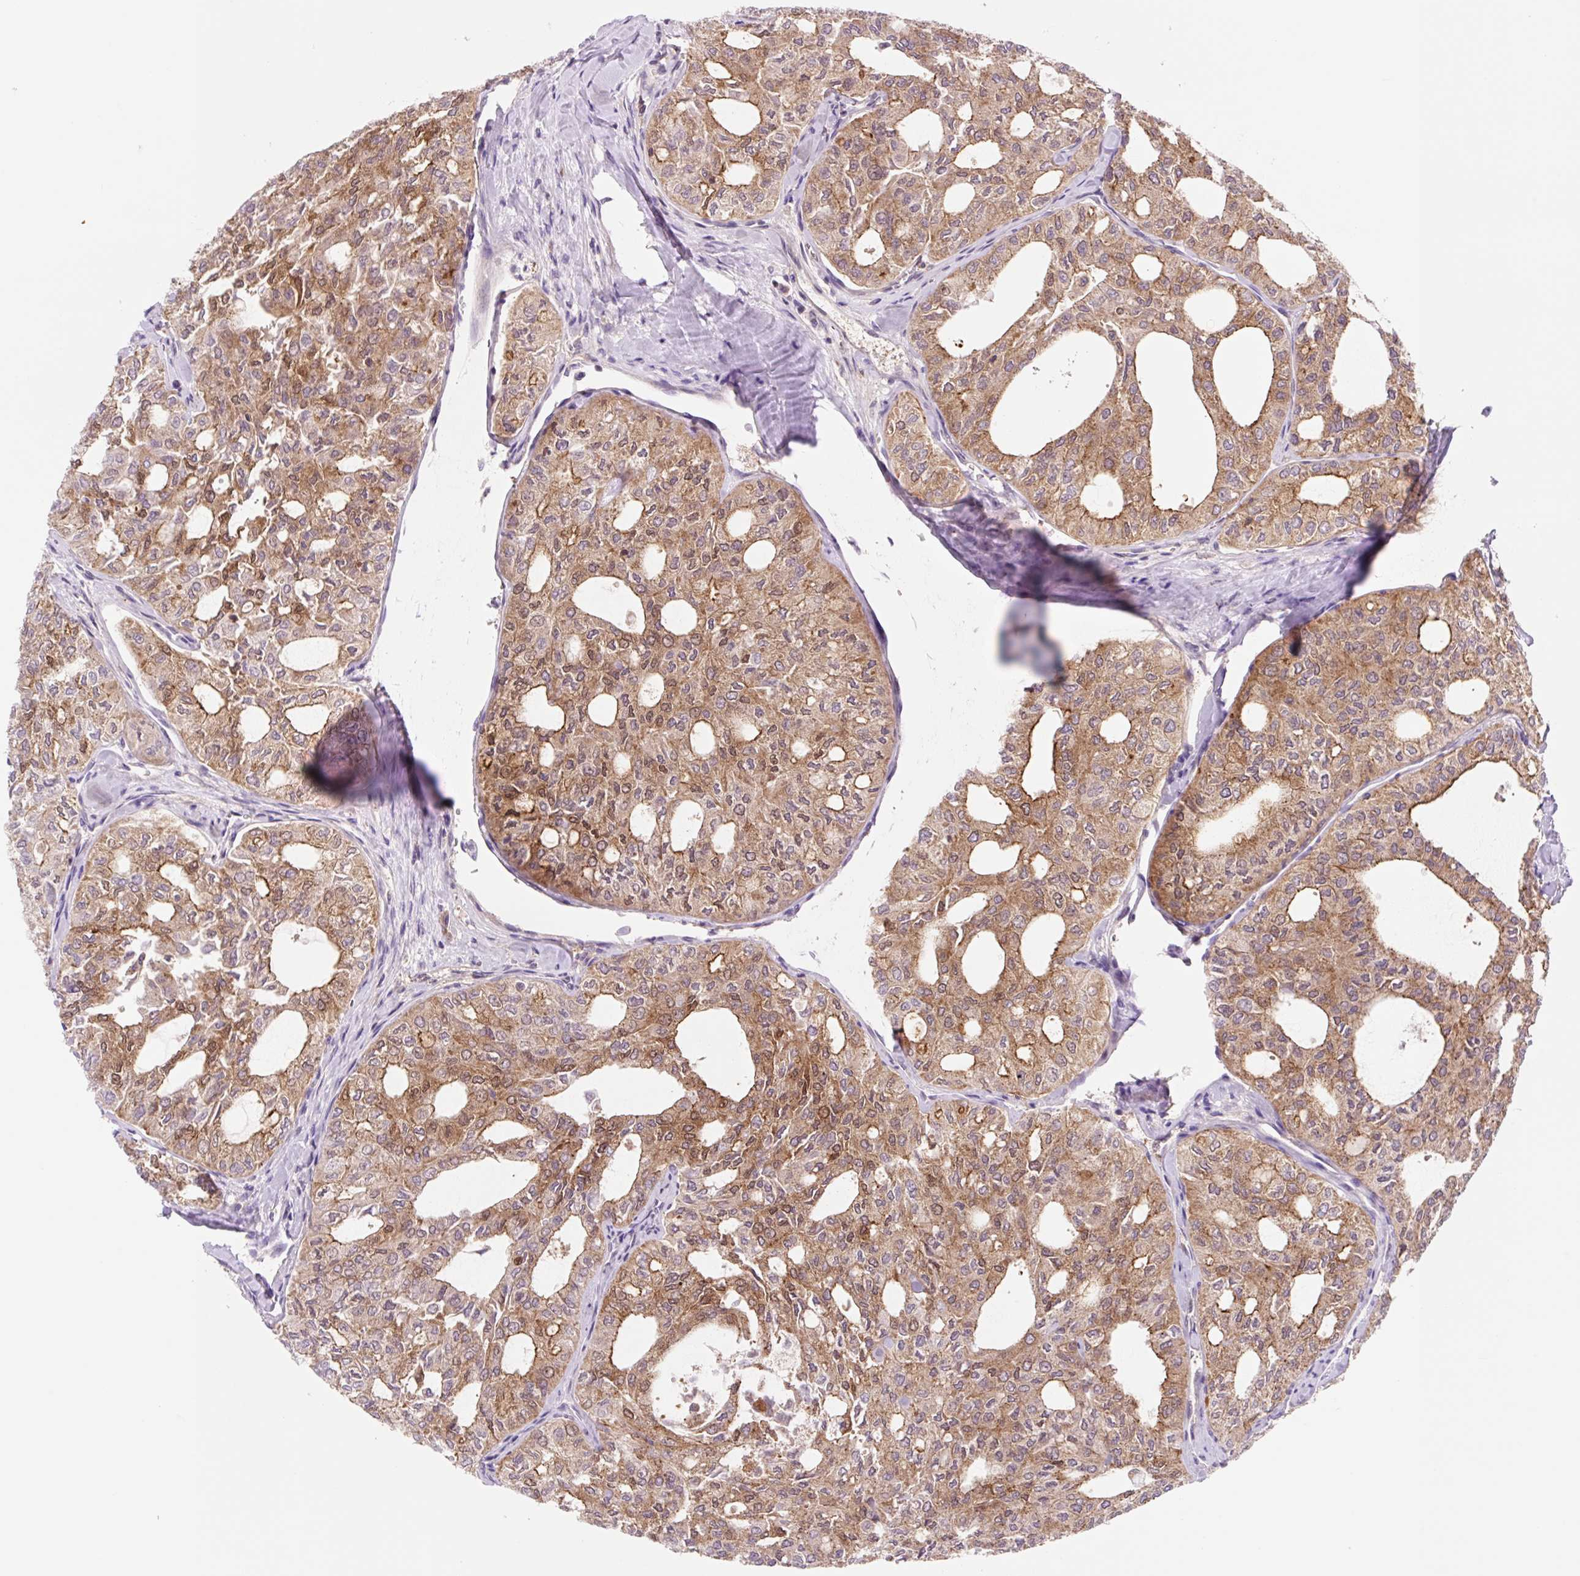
{"staining": {"intensity": "moderate", "quantity": ">75%", "location": "cytoplasmic/membranous,nuclear"}, "tissue": "thyroid cancer", "cell_type": "Tumor cells", "image_type": "cancer", "snomed": [{"axis": "morphology", "description": "Follicular adenoma carcinoma, NOS"}, {"axis": "topography", "description": "Thyroid gland"}], "caption": "Immunohistochemical staining of follicular adenoma carcinoma (thyroid) demonstrates medium levels of moderate cytoplasmic/membranous and nuclear expression in approximately >75% of tumor cells. (IHC, brightfield microscopy, high magnification).", "gene": "VPS4A", "patient": {"sex": "male", "age": 75}}